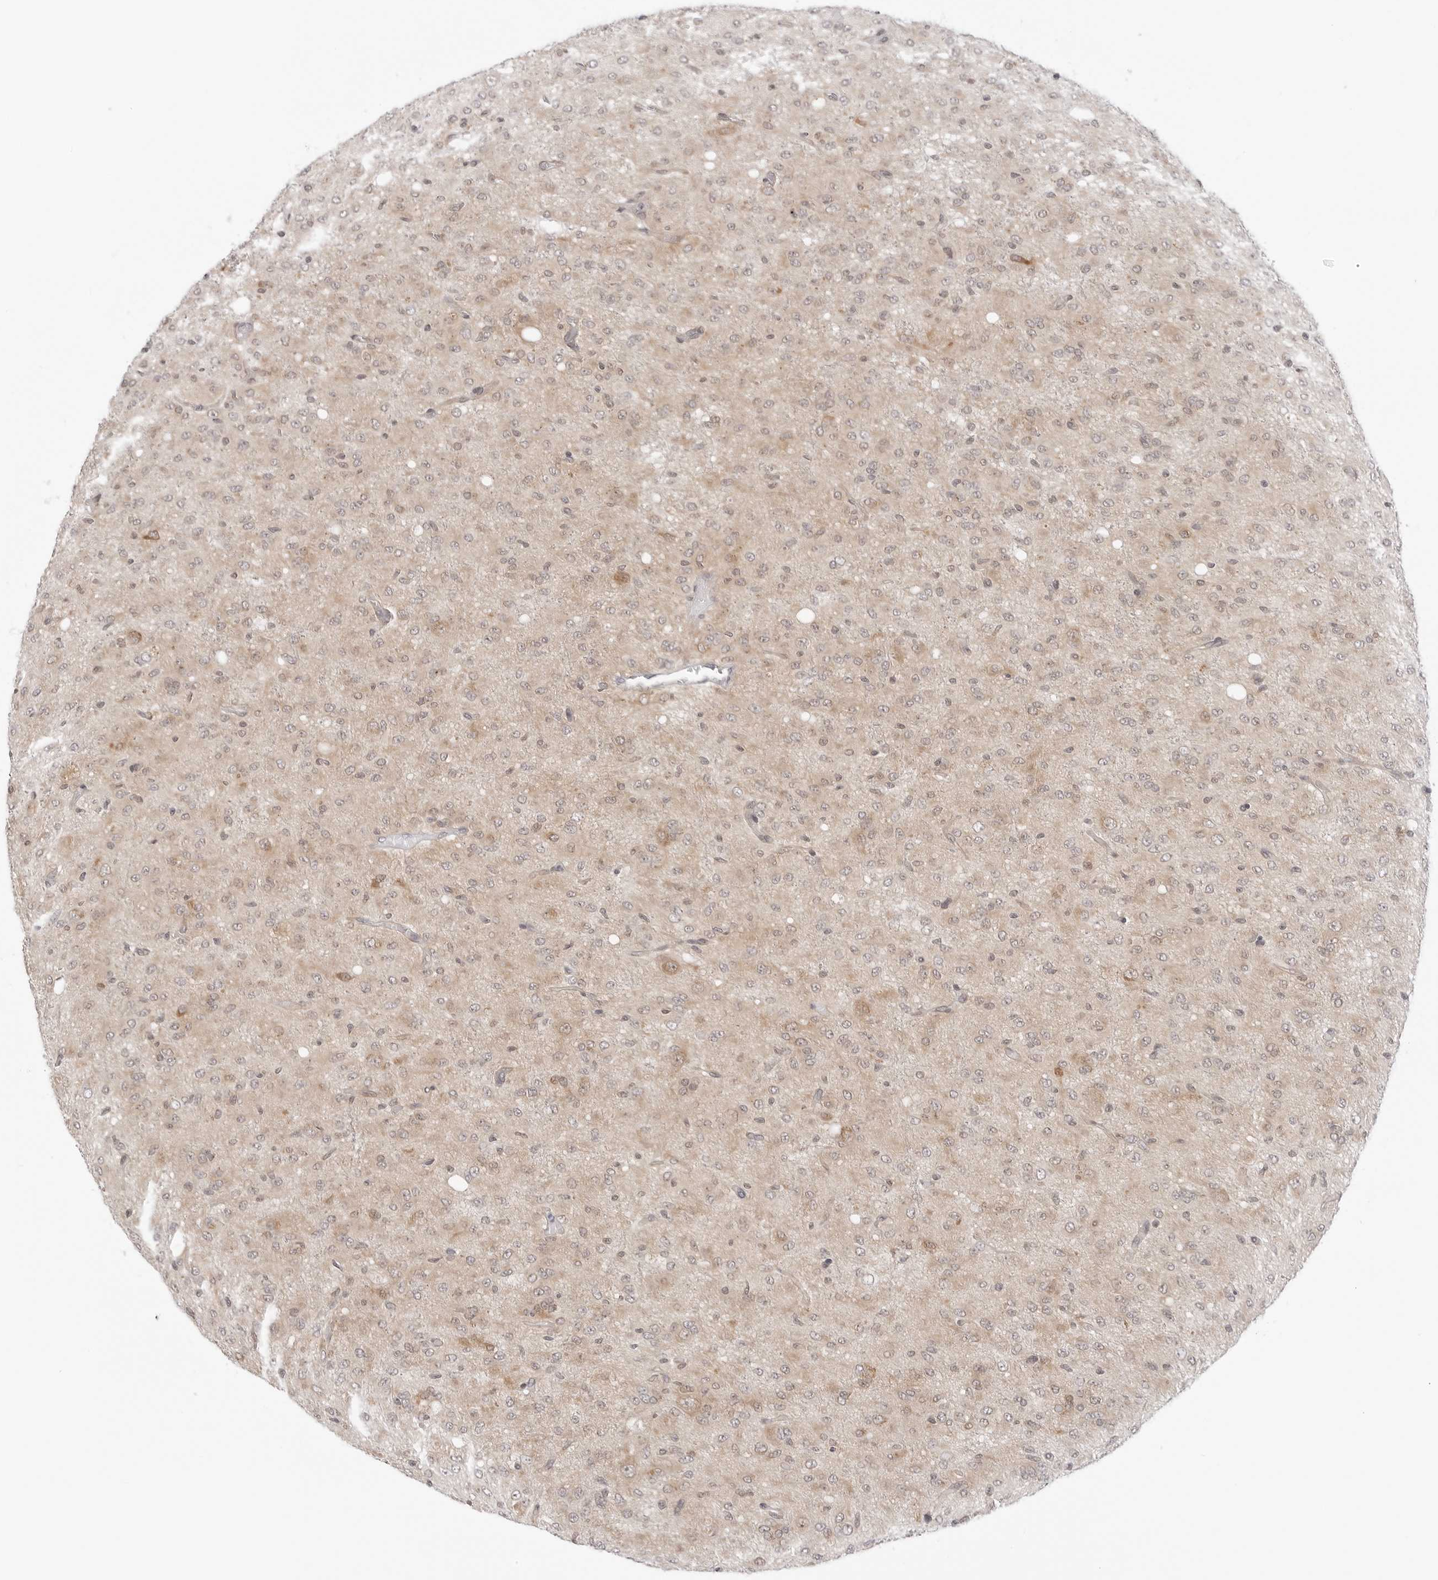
{"staining": {"intensity": "weak", "quantity": "25%-75%", "location": "cytoplasmic/membranous,nuclear"}, "tissue": "glioma", "cell_type": "Tumor cells", "image_type": "cancer", "snomed": [{"axis": "morphology", "description": "Glioma, malignant, High grade"}, {"axis": "topography", "description": "Brain"}], "caption": "Brown immunohistochemical staining in glioma displays weak cytoplasmic/membranous and nuclear expression in about 25%-75% of tumor cells.", "gene": "NUDC", "patient": {"sex": "female", "age": 59}}